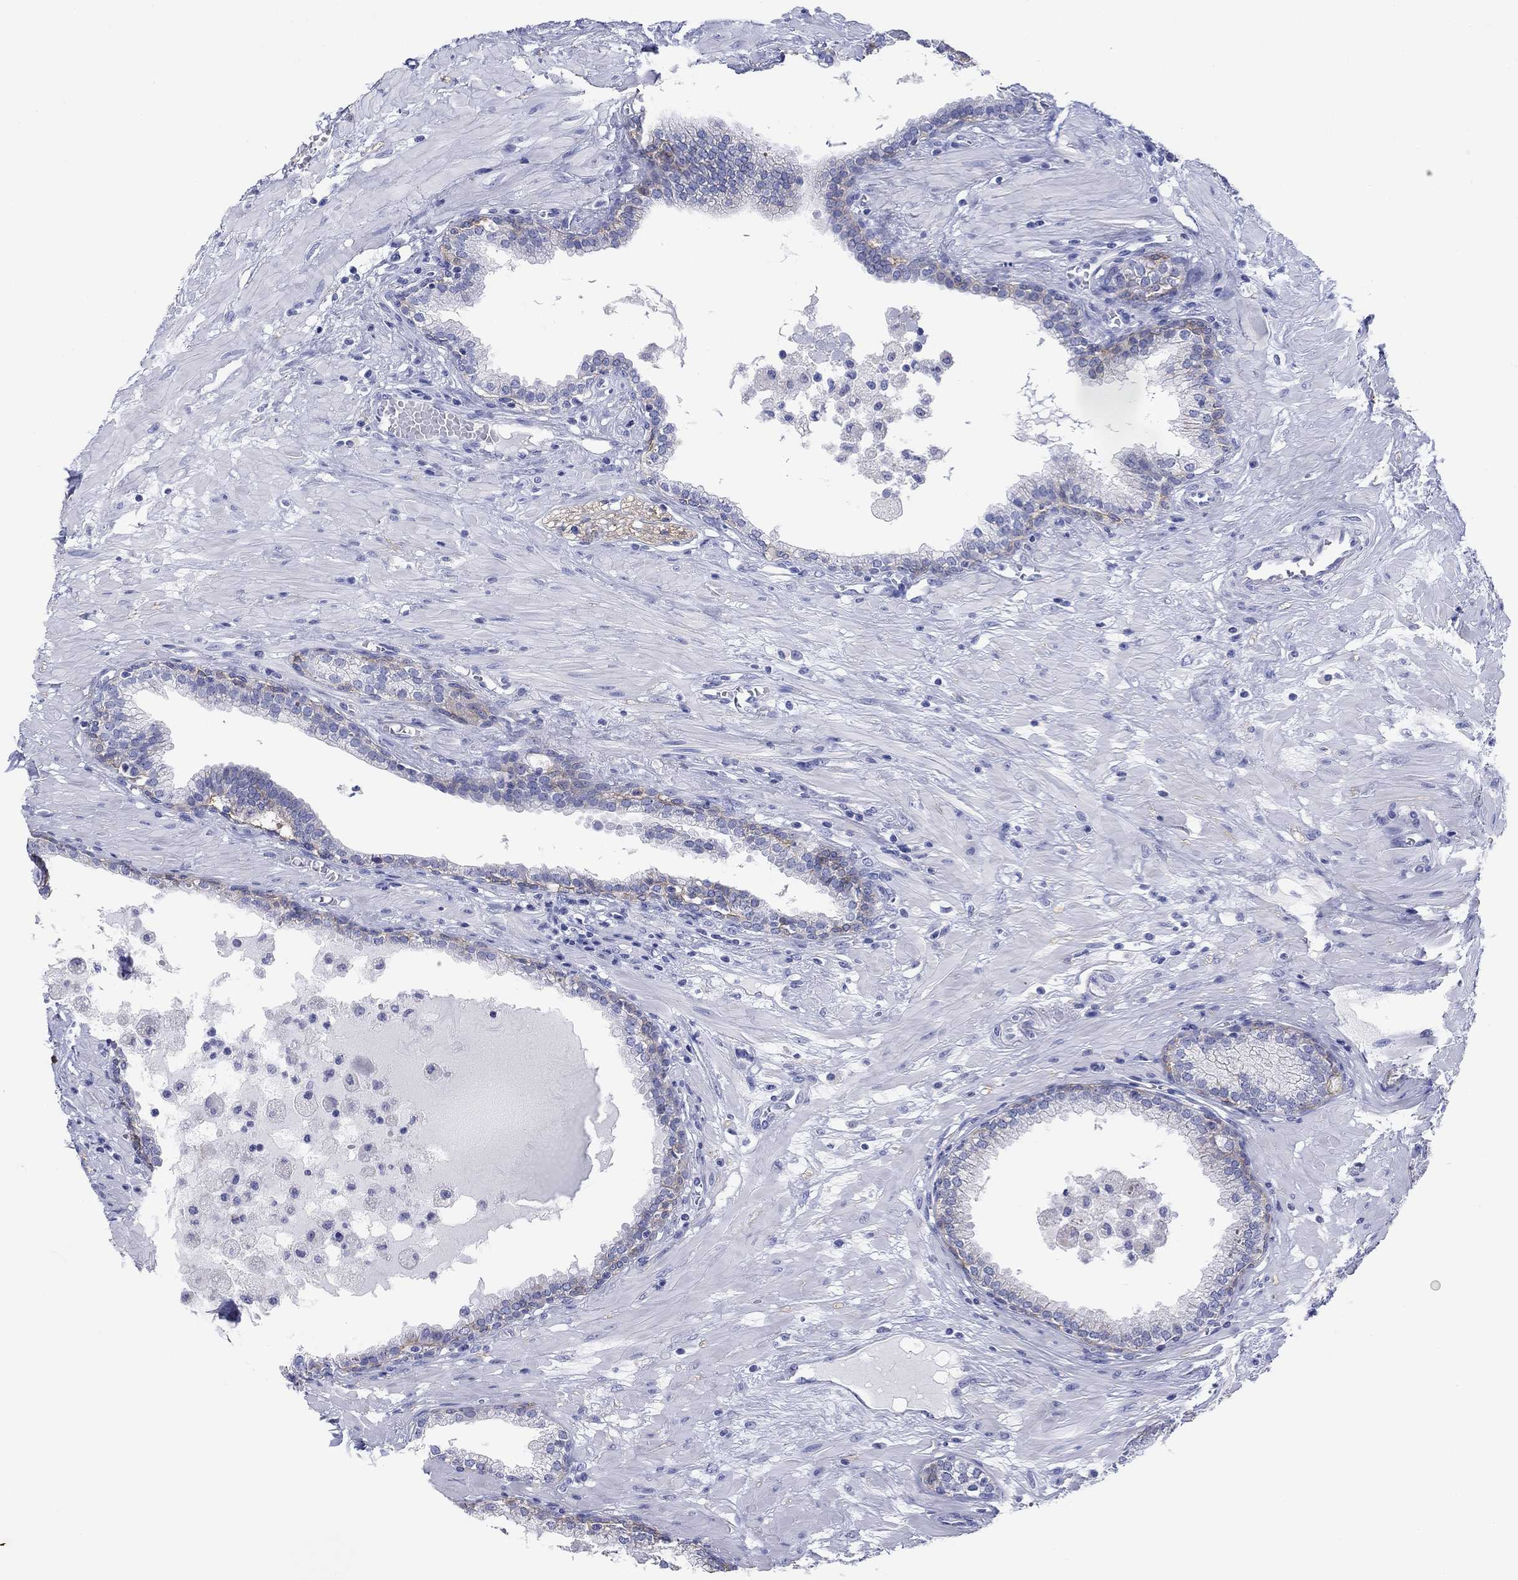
{"staining": {"intensity": "moderate", "quantity": "<25%", "location": "cytoplasmic/membranous"}, "tissue": "prostate", "cell_type": "Glandular cells", "image_type": "normal", "snomed": [{"axis": "morphology", "description": "Normal tissue, NOS"}, {"axis": "topography", "description": "Prostate"}], "caption": "Glandular cells demonstrate low levels of moderate cytoplasmic/membranous positivity in about <25% of cells in benign prostate.", "gene": "ATP1B1", "patient": {"sex": "male", "age": 64}}